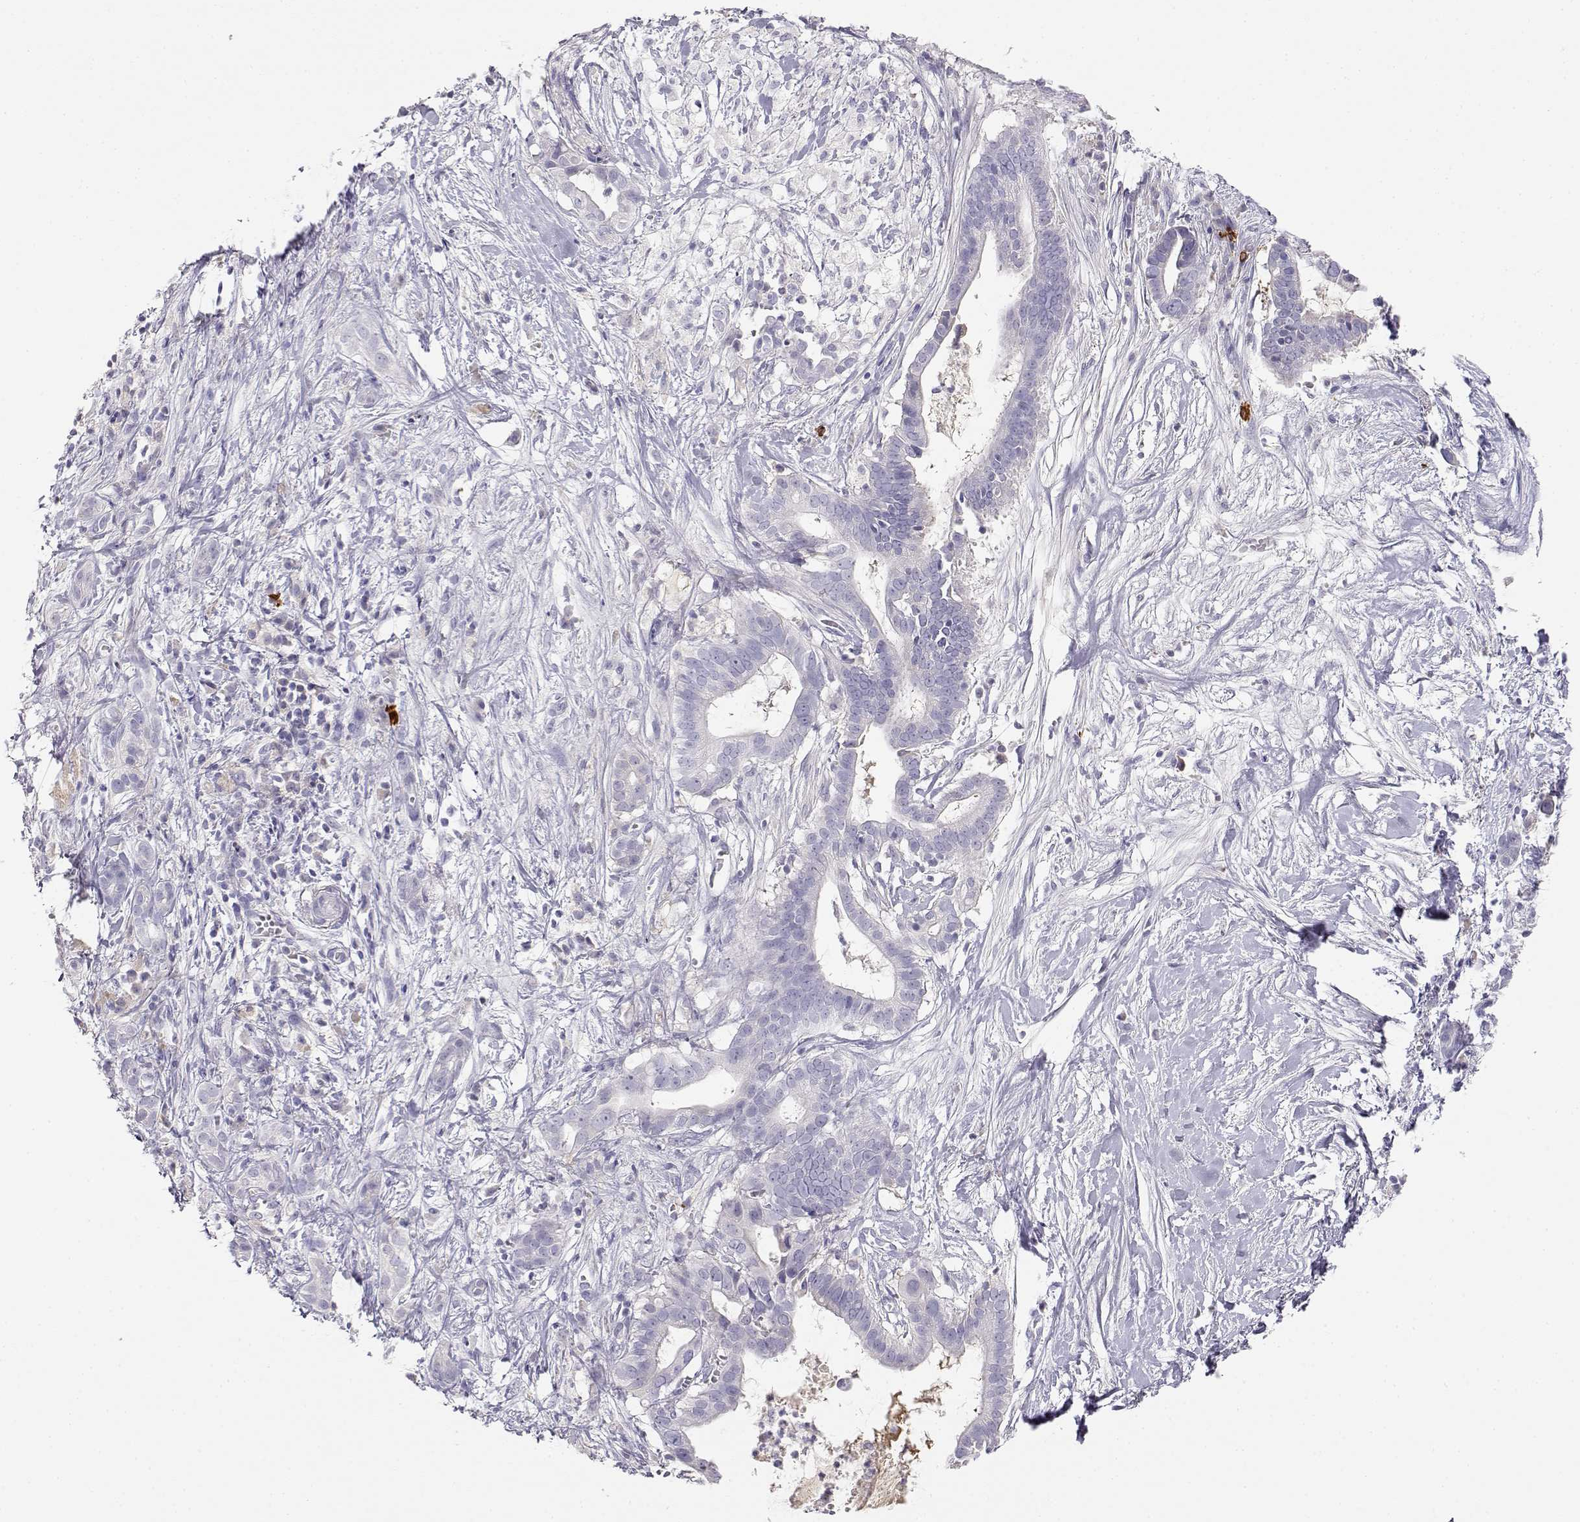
{"staining": {"intensity": "negative", "quantity": "none", "location": "none"}, "tissue": "pancreatic cancer", "cell_type": "Tumor cells", "image_type": "cancer", "snomed": [{"axis": "morphology", "description": "Adenocarcinoma, NOS"}, {"axis": "topography", "description": "Pancreas"}], "caption": "Human pancreatic cancer (adenocarcinoma) stained for a protein using immunohistochemistry reveals no expression in tumor cells.", "gene": "GPR174", "patient": {"sex": "male", "age": 61}}